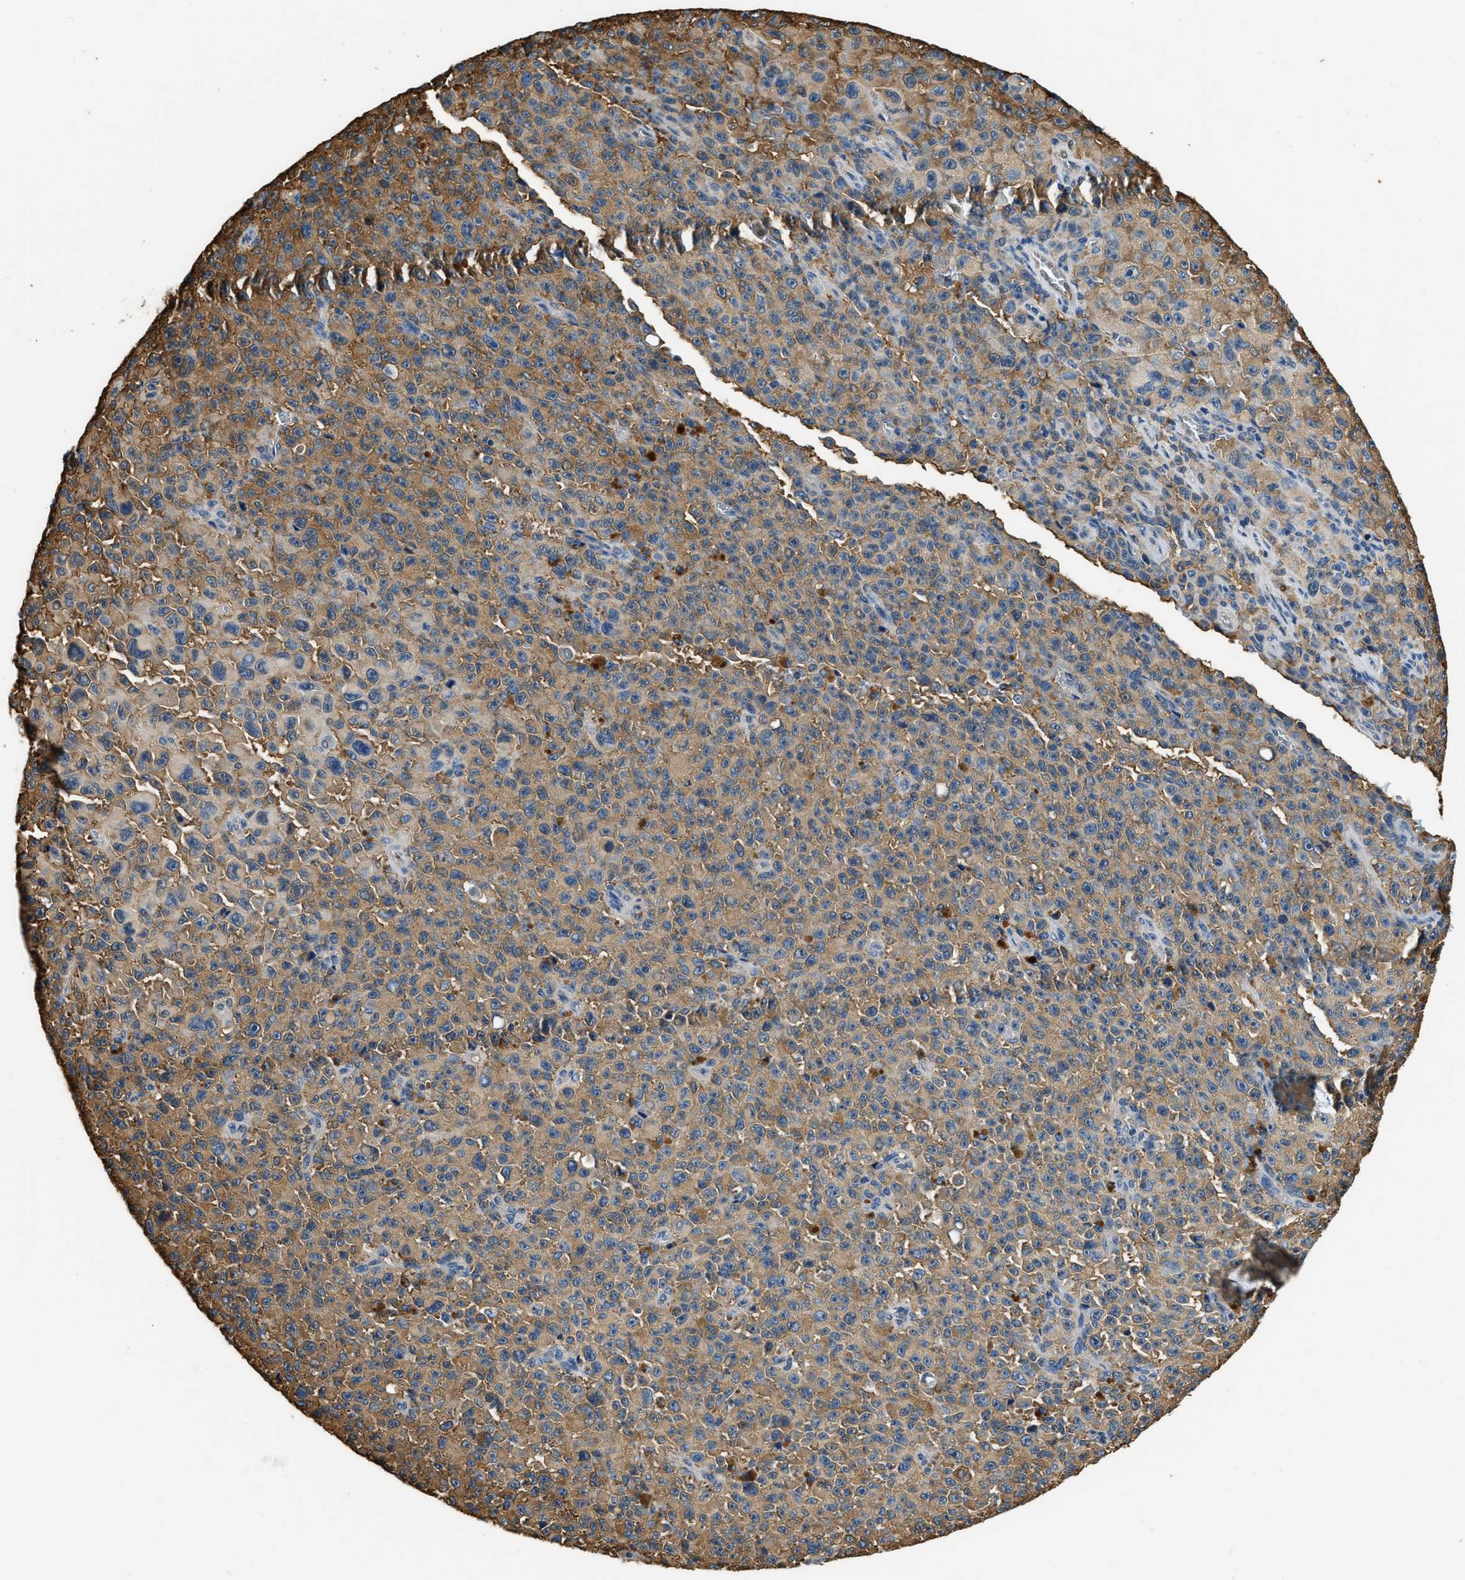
{"staining": {"intensity": "moderate", "quantity": ">75%", "location": "cytoplasmic/membranous"}, "tissue": "melanoma", "cell_type": "Tumor cells", "image_type": "cancer", "snomed": [{"axis": "morphology", "description": "Malignant melanoma, NOS"}, {"axis": "topography", "description": "Skin"}], "caption": "Protein analysis of malignant melanoma tissue displays moderate cytoplasmic/membranous positivity in about >75% of tumor cells.", "gene": "PPP2R1B", "patient": {"sex": "female", "age": 82}}